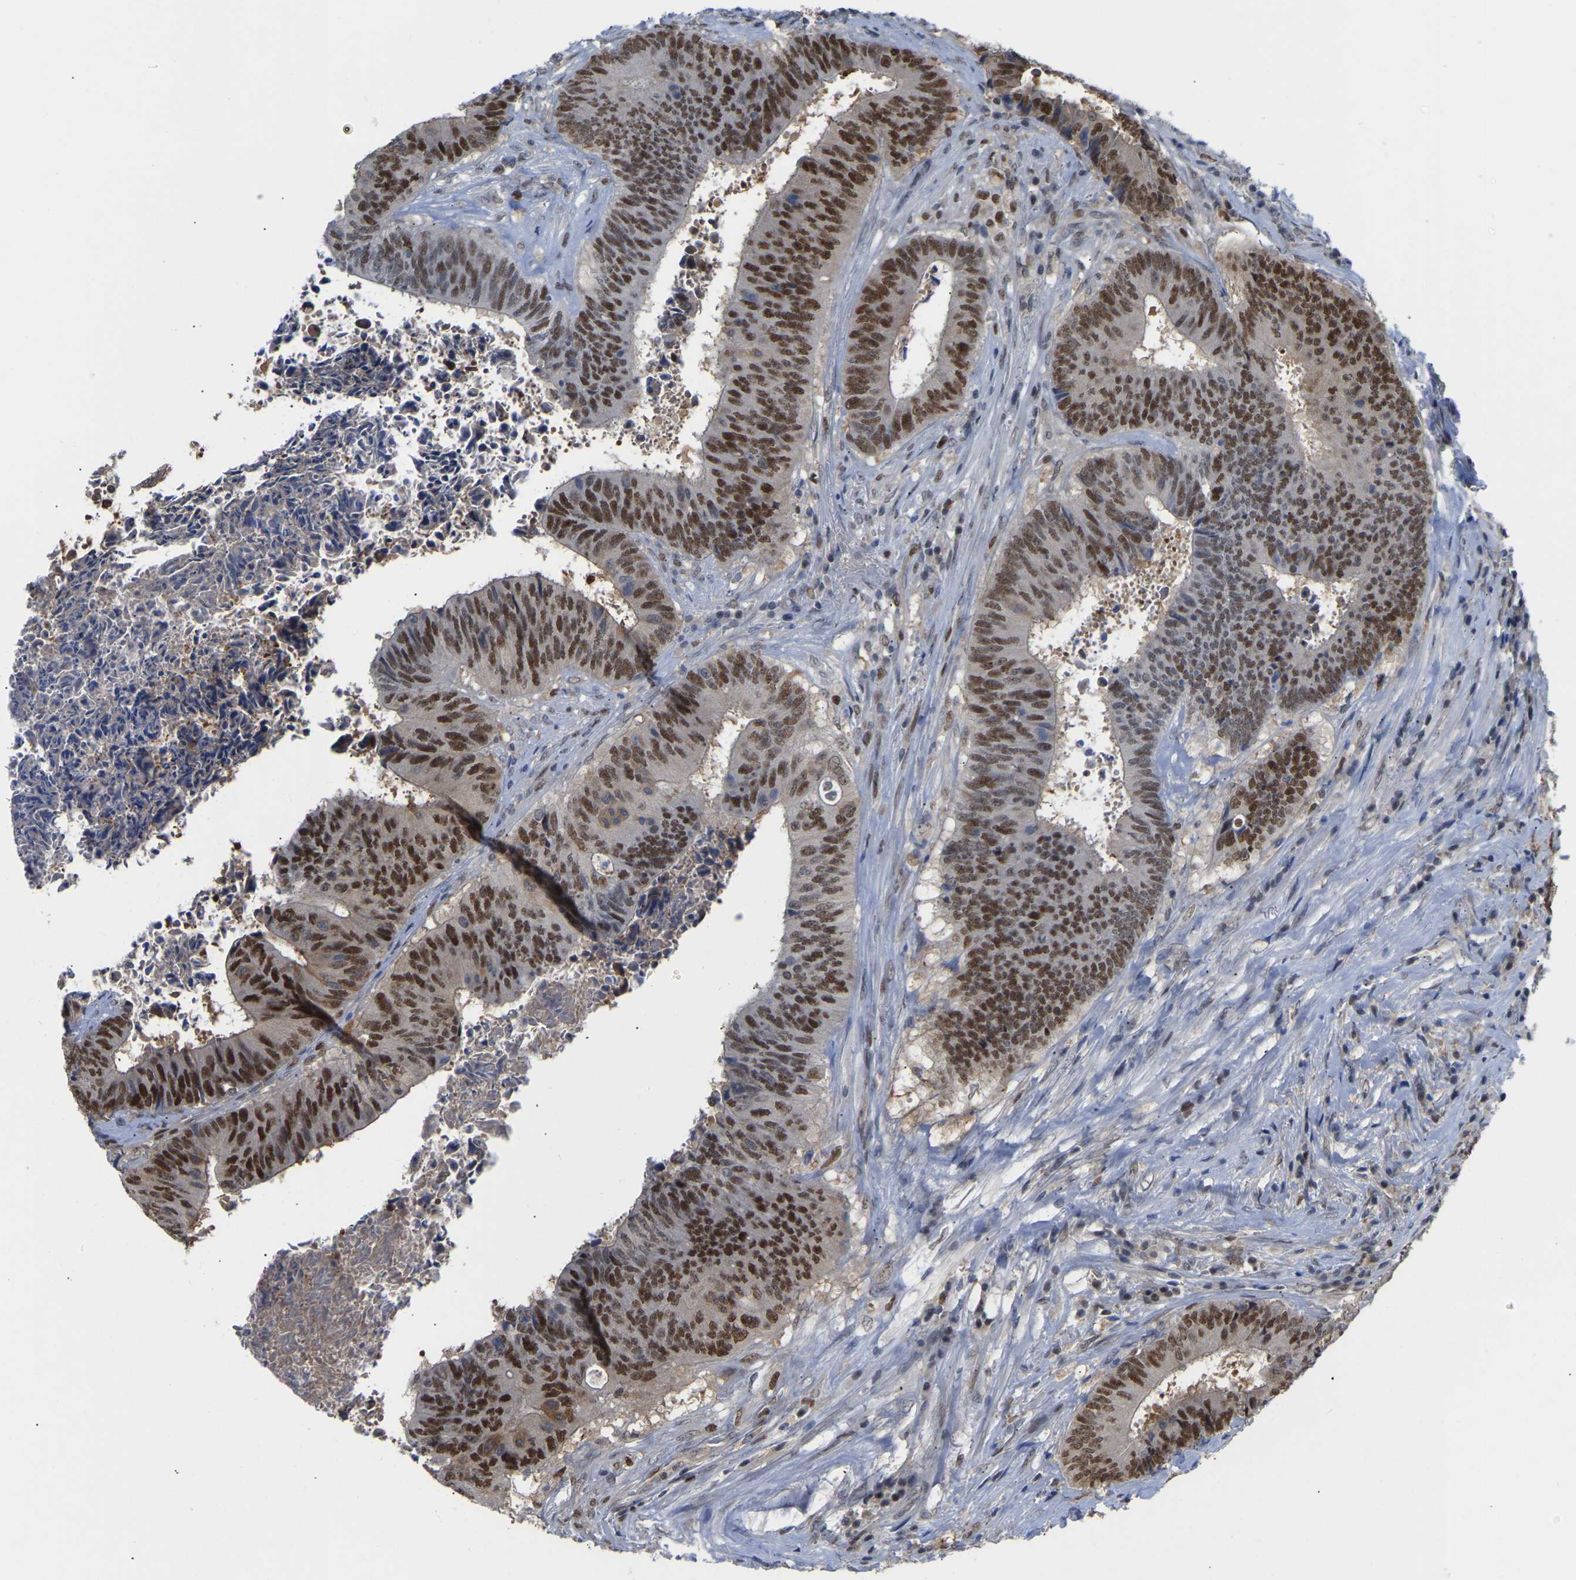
{"staining": {"intensity": "strong", "quantity": ">75%", "location": "nuclear"}, "tissue": "colorectal cancer", "cell_type": "Tumor cells", "image_type": "cancer", "snomed": [{"axis": "morphology", "description": "Adenocarcinoma, NOS"}, {"axis": "topography", "description": "Rectum"}], "caption": "A brown stain labels strong nuclear positivity of a protein in human colorectal cancer (adenocarcinoma) tumor cells.", "gene": "KLRG2", "patient": {"sex": "male", "age": 72}}